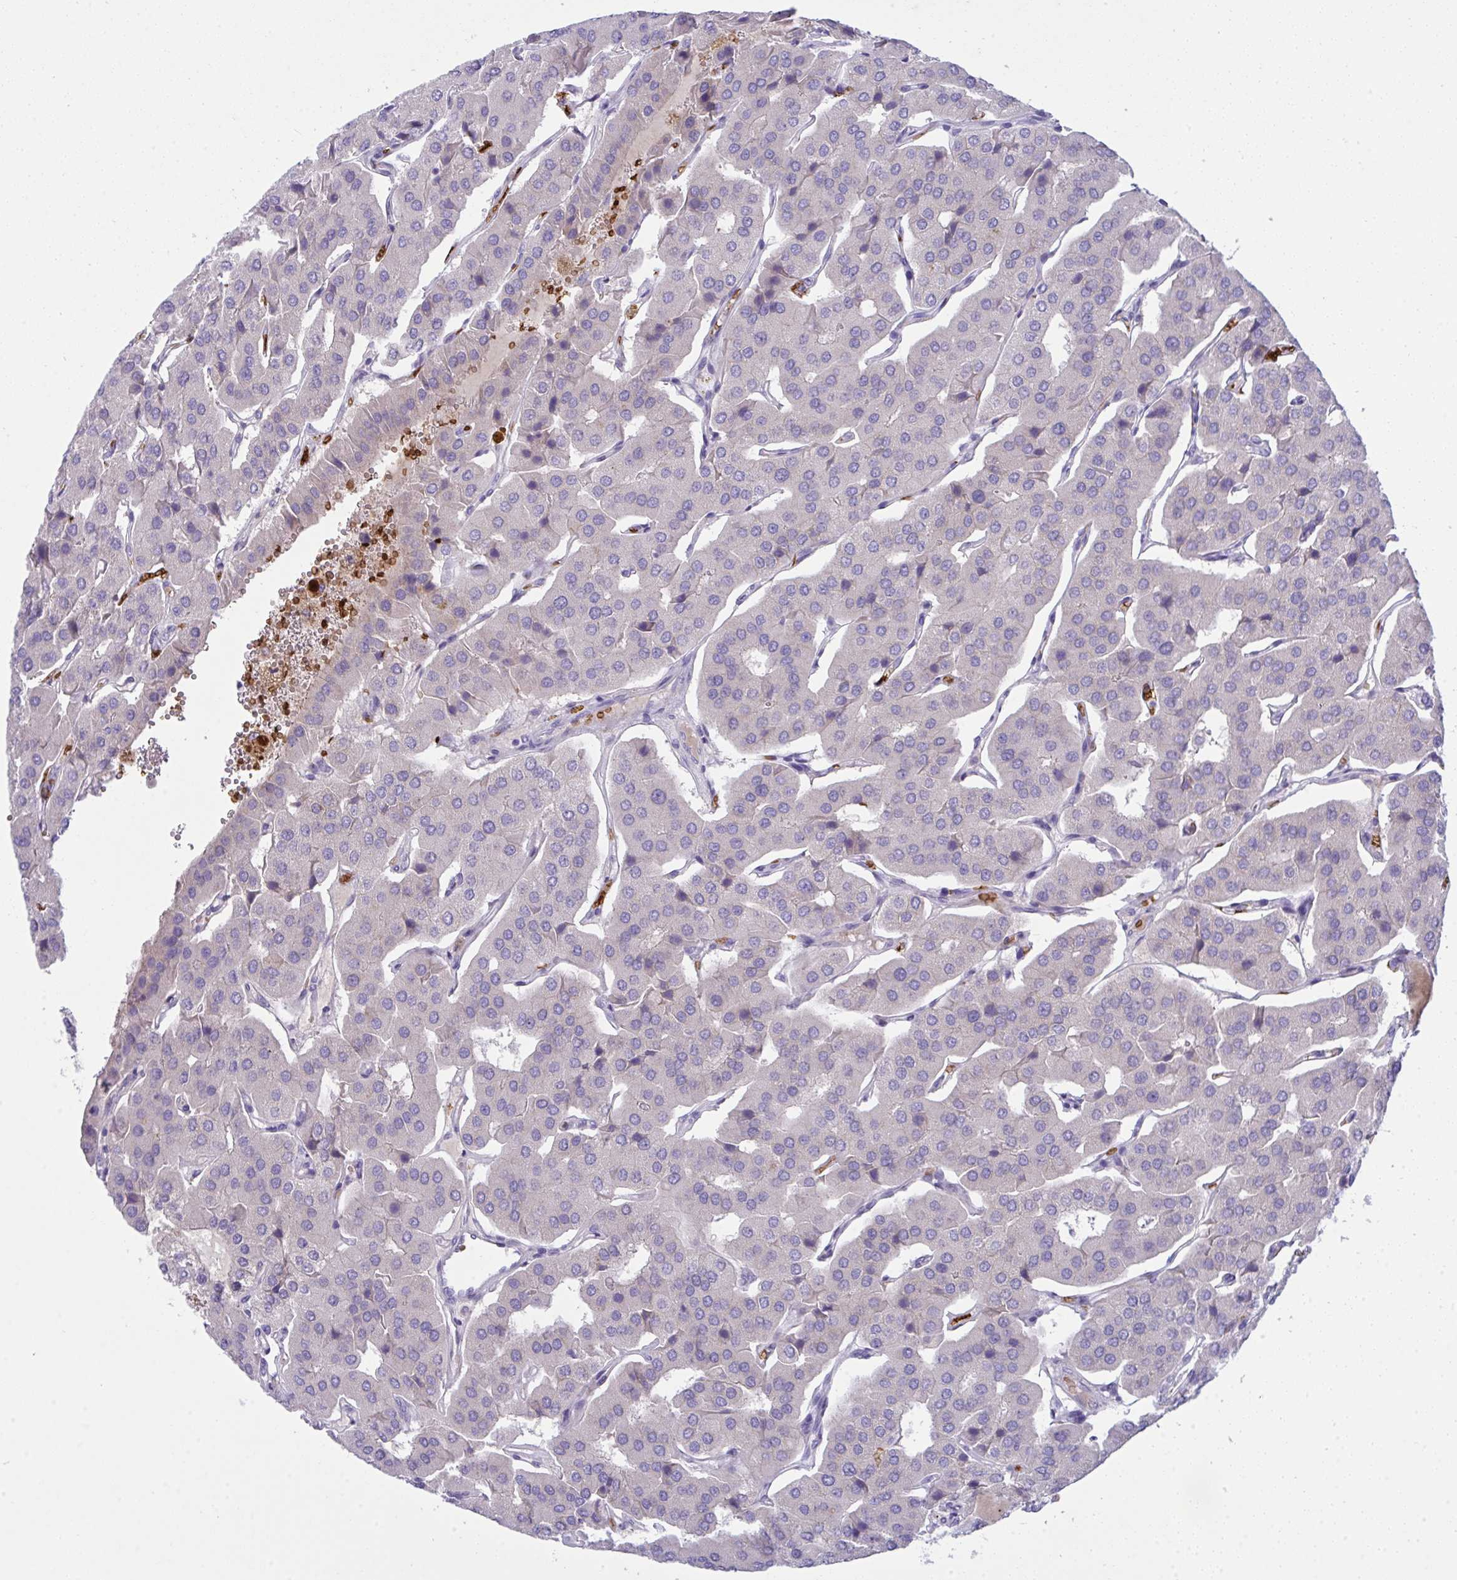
{"staining": {"intensity": "negative", "quantity": "none", "location": "none"}, "tissue": "parathyroid gland", "cell_type": "Glandular cells", "image_type": "normal", "snomed": [{"axis": "morphology", "description": "Normal tissue, NOS"}, {"axis": "morphology", "description": "Adenoma, NOS"}, {"axis": "topography", "description": "Parathyroid gland"}], "caption": "Immunohistochemistry photomicrograph of normal parathyroid gland stained for a protein (brown), which shows no expression in glandular cells.", "gene": "SPTB", "patient": {"sex": "female", "age": 86}}